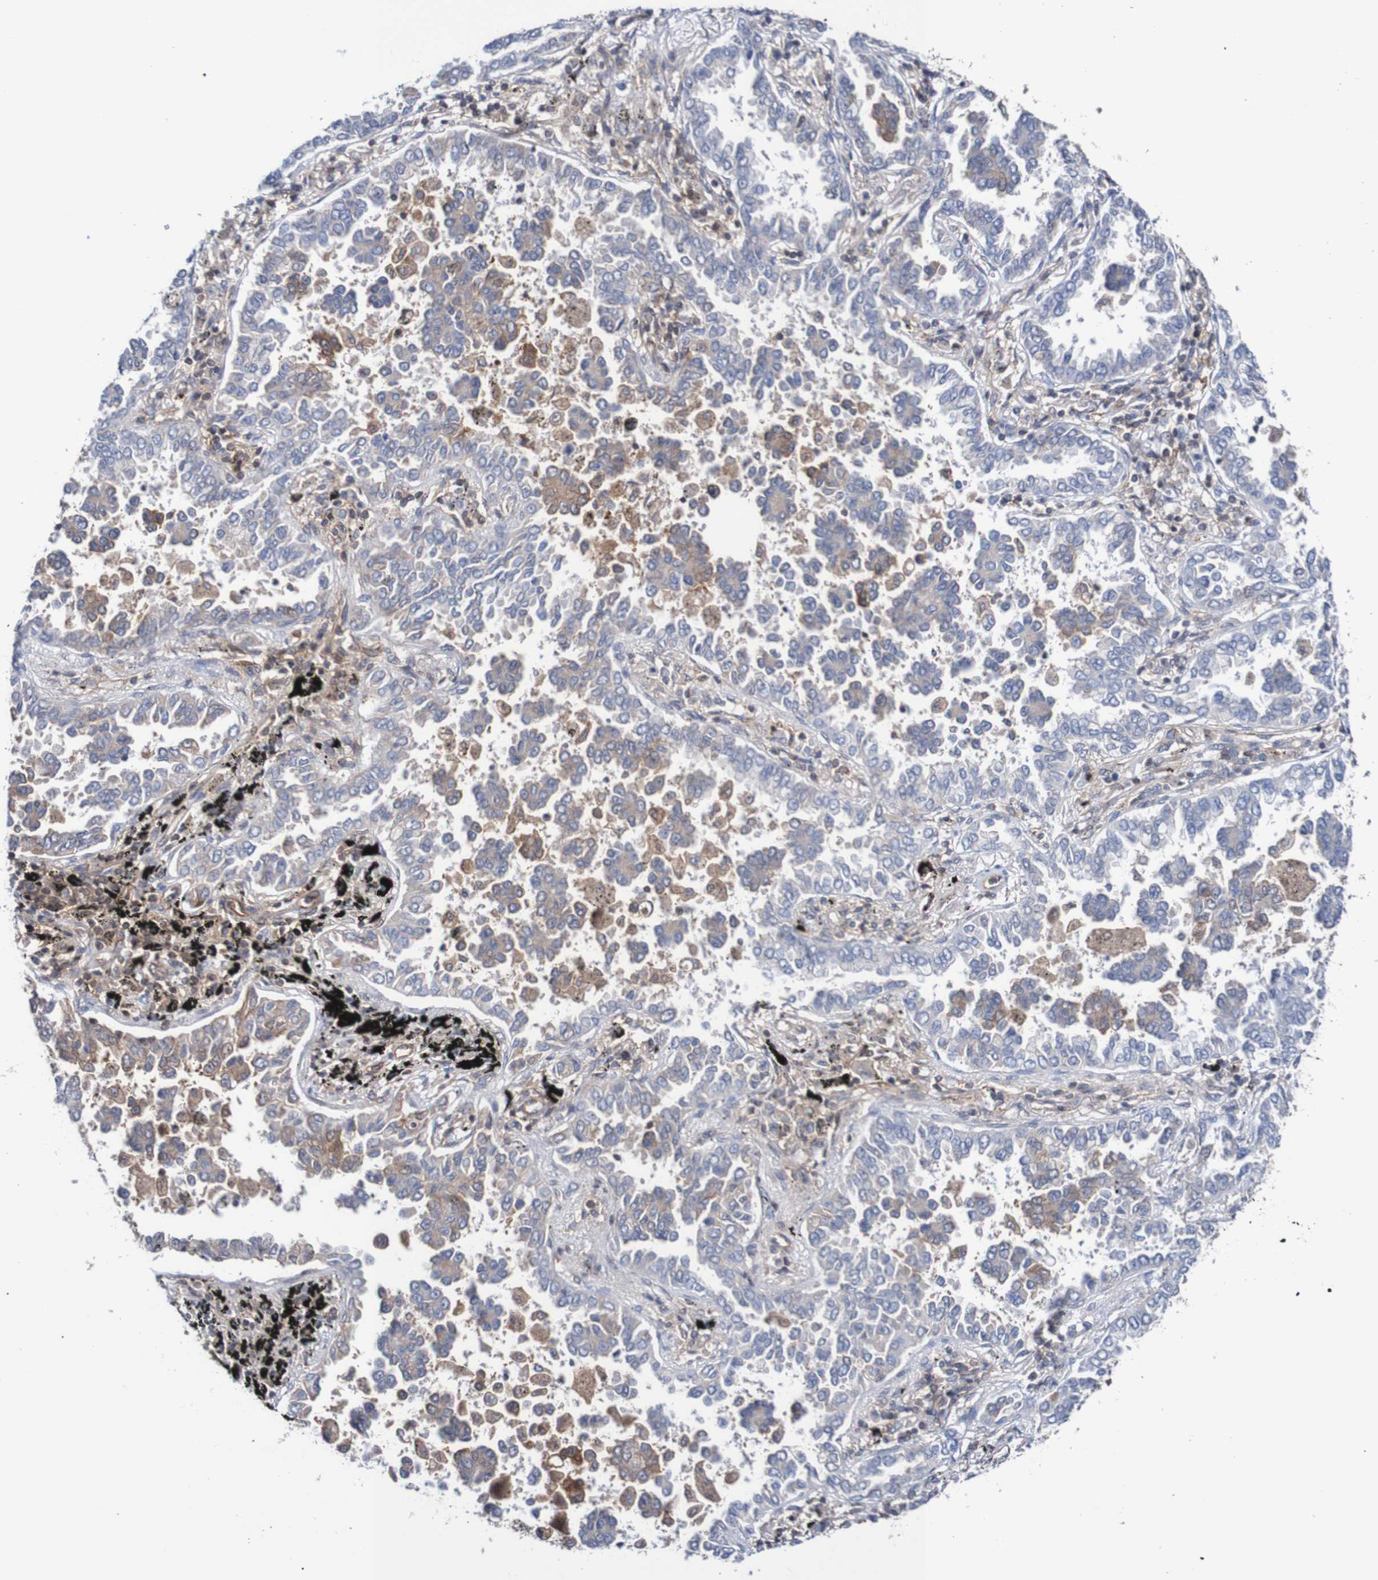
{"staining": {"intensity": "weak", "quantity": "<25%", "location": "cytoplasmic/membranous"}, "tissue": "lung cancer", "cell_type": "Tumor cells", "image_type": "cancer", "snomed": [{"axis": "morphology", "description": "Normal tissue, NOS"}, {"axis": "morphology", "description": "Adenocarcinoma, NOS"}, {"axis": "topography", "description": "Lung"}], "caption": "Immunohistochemical staining of lung adenocarcinoma reveals no significant staining in tumor cells.", "gene": "RIGI", "patient": {"sex": "male", "age": 59}}